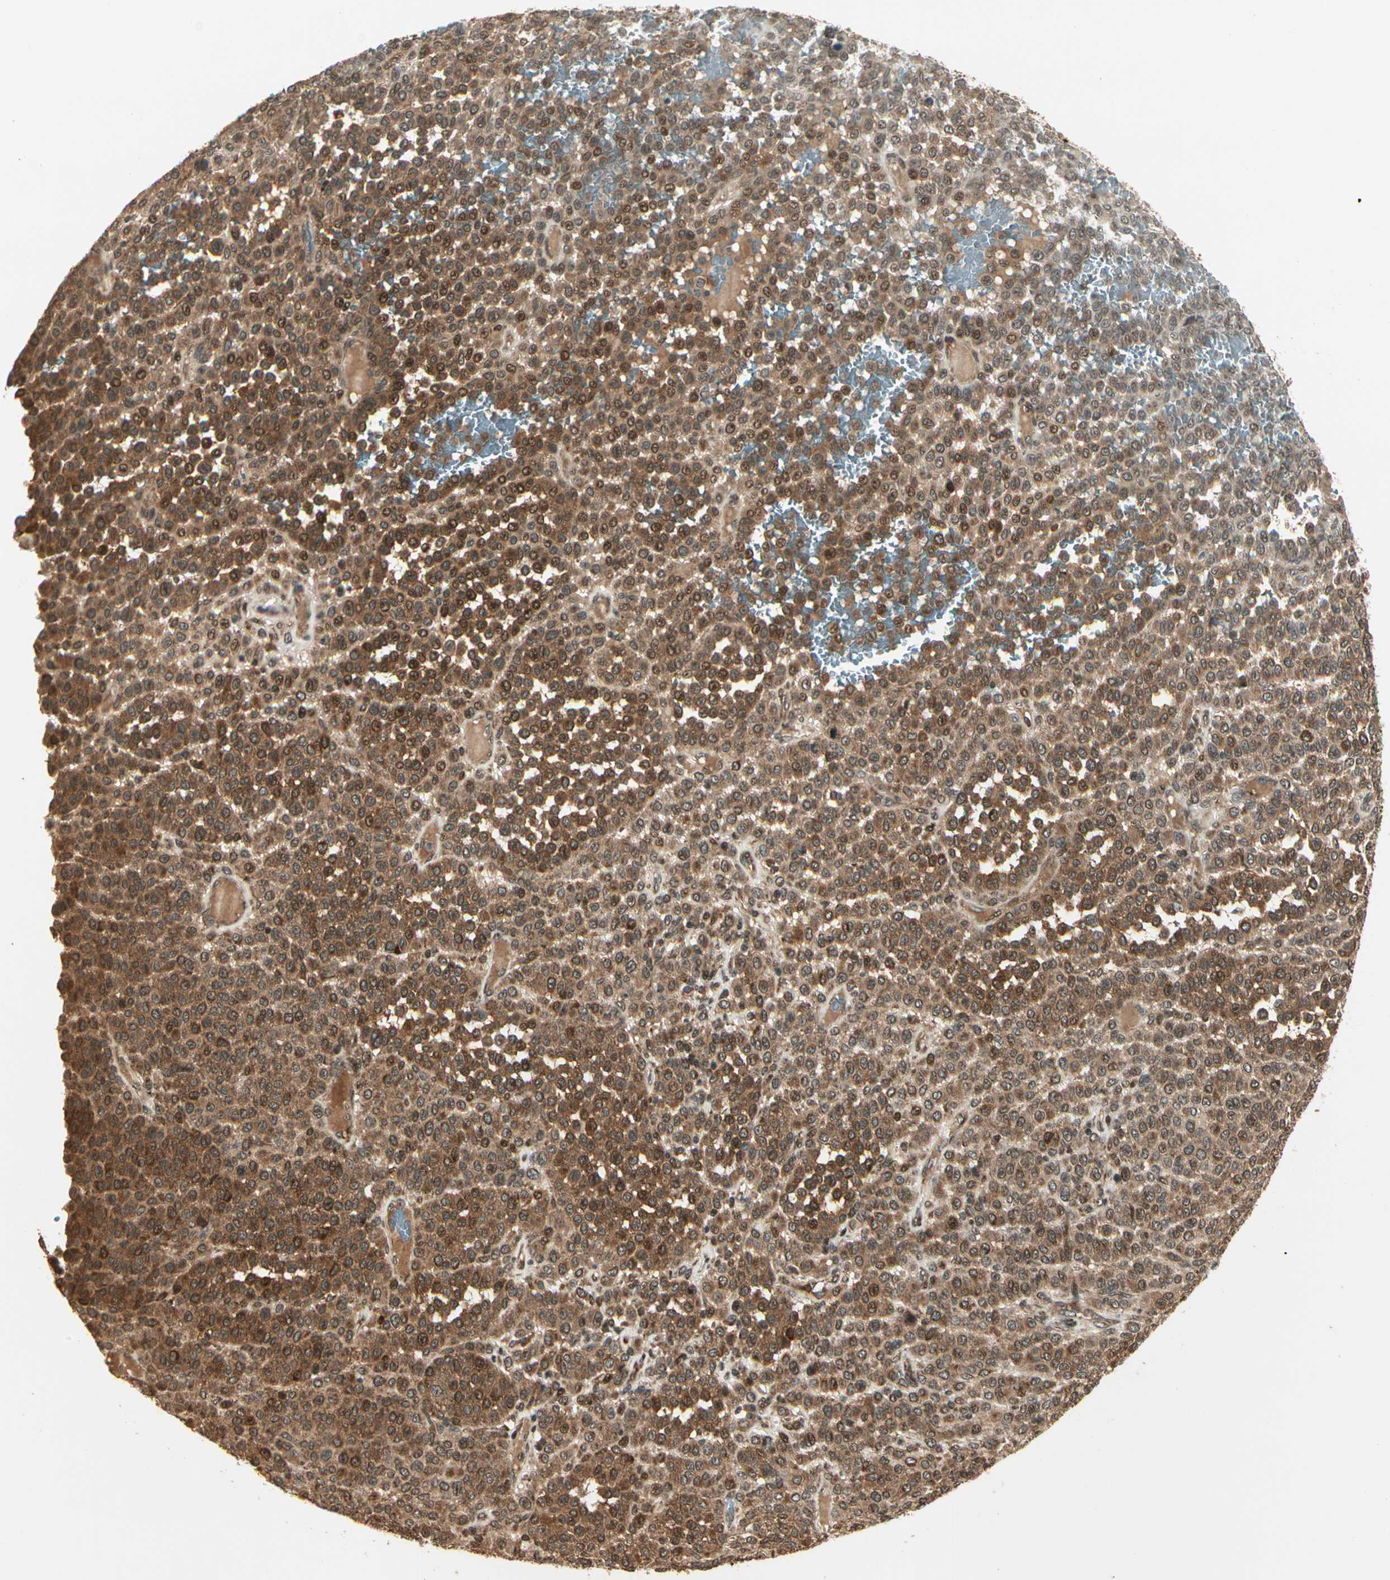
{"staining": {"intensity": "moderate", "quantity": ">75%", "location": "cytoplasmic/membranous"}, "tissue": "melanoma", "cell_type": "Tumor cells", "image_type": "cancer", "snomed": [{"axis": "morphology", "description": "Malignant melanoma, Metastatic site"}, {"axis": "topography", "description": "Pancreas"}], "caption": "Tumor cells demonstrate medium levels of moderate cytoplasmic/membranous positivity in about >75% of cells in melanoma.", "gene": "GLUL", "patient": {"sex": "female", "age": 30}}